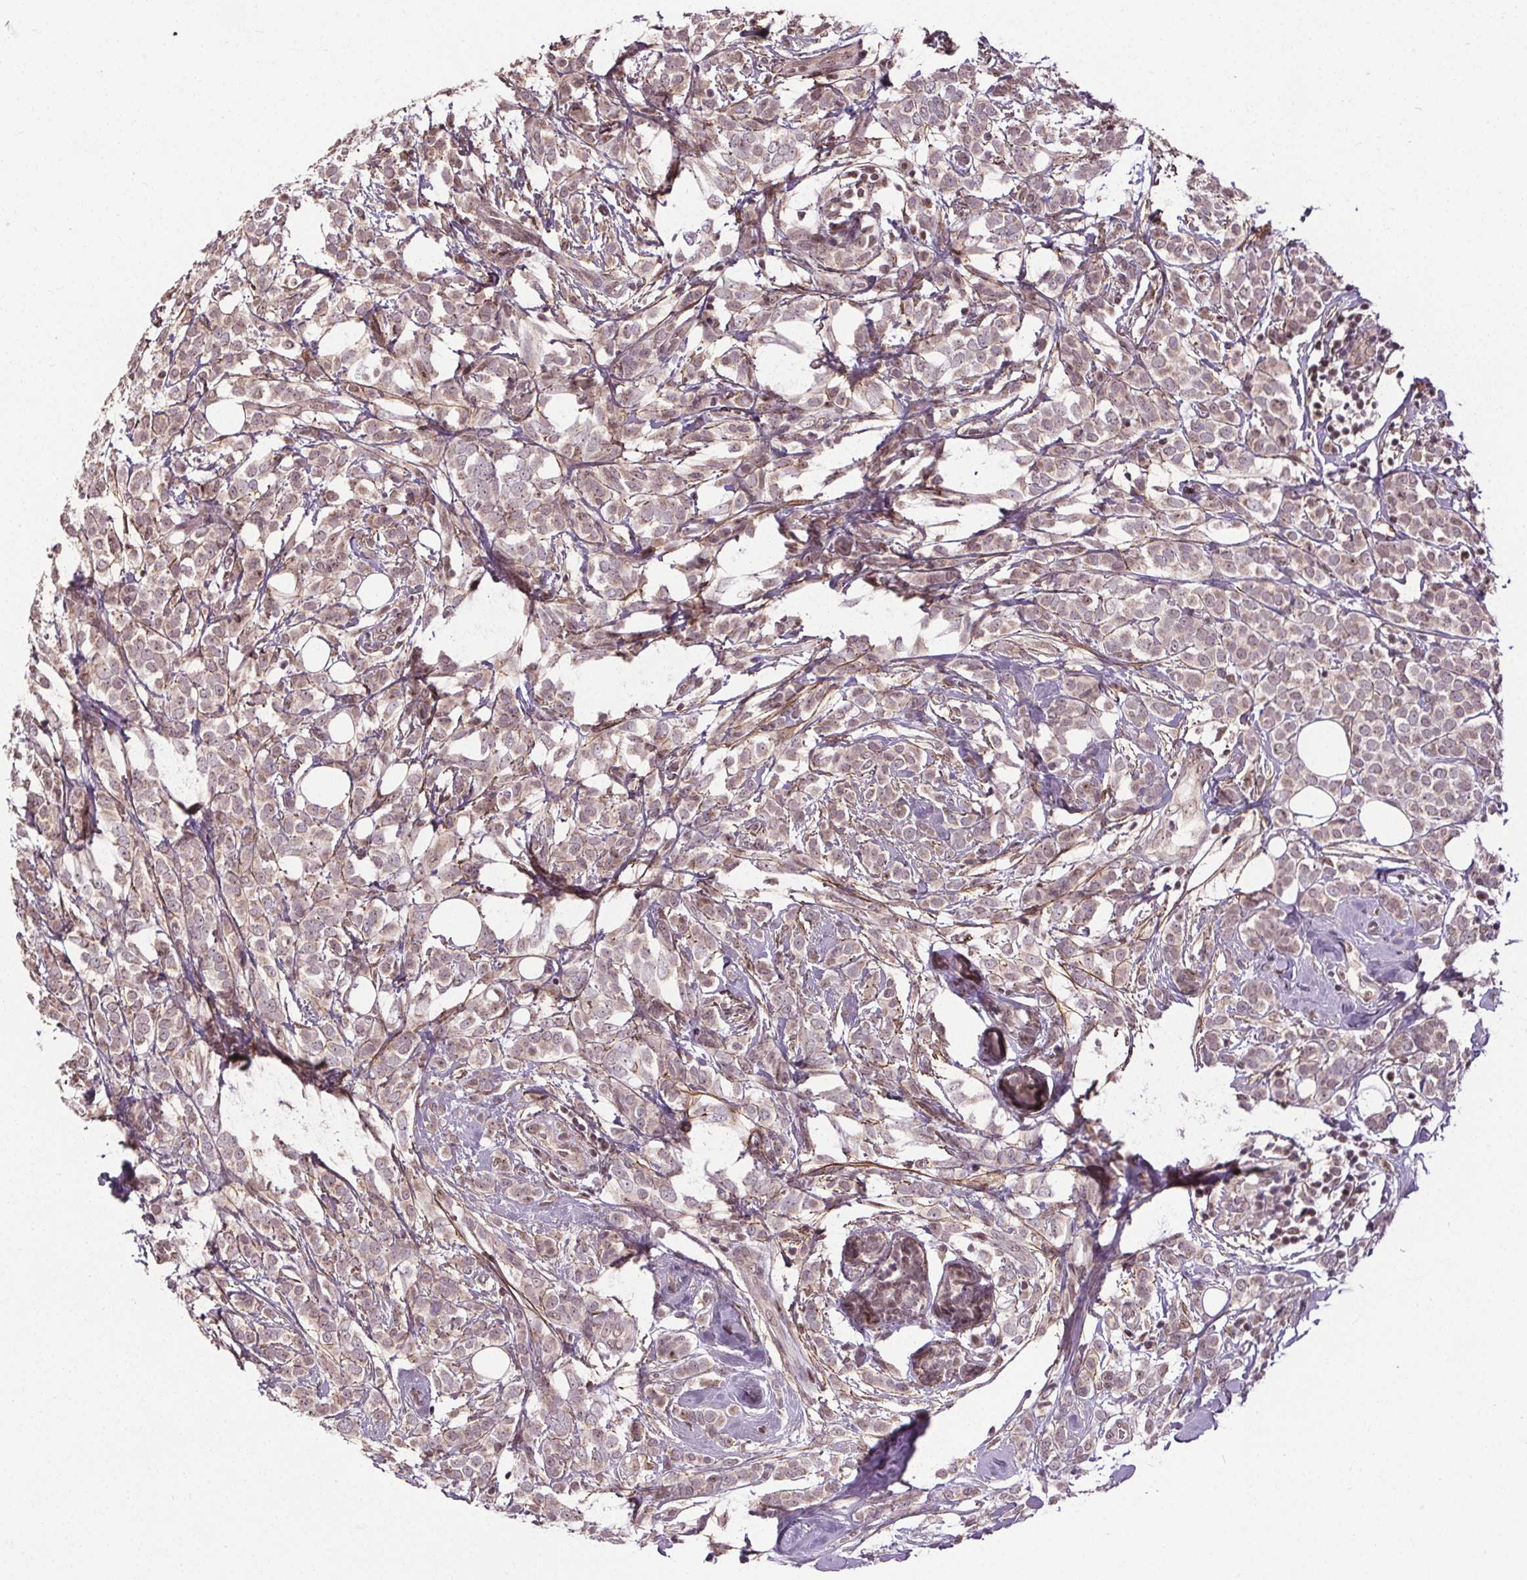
{"staining": {"intensity": "negative", "quantity": "none", "location": "none"}, "tissue": "breast cancer", "cell_type": "Tumor cells", "image_type": "cancer", "snomed": [{"axis": "morphology", "description": "Lobular carcinoma"}, {"axis": "topography", "description": "Breast"}], "caption": "Tumor cells are negative for brown protein staining in lobular carcinoma (breast).", "gene": "KIAA0232", "patient": {"sex": "female", "age": 49}}